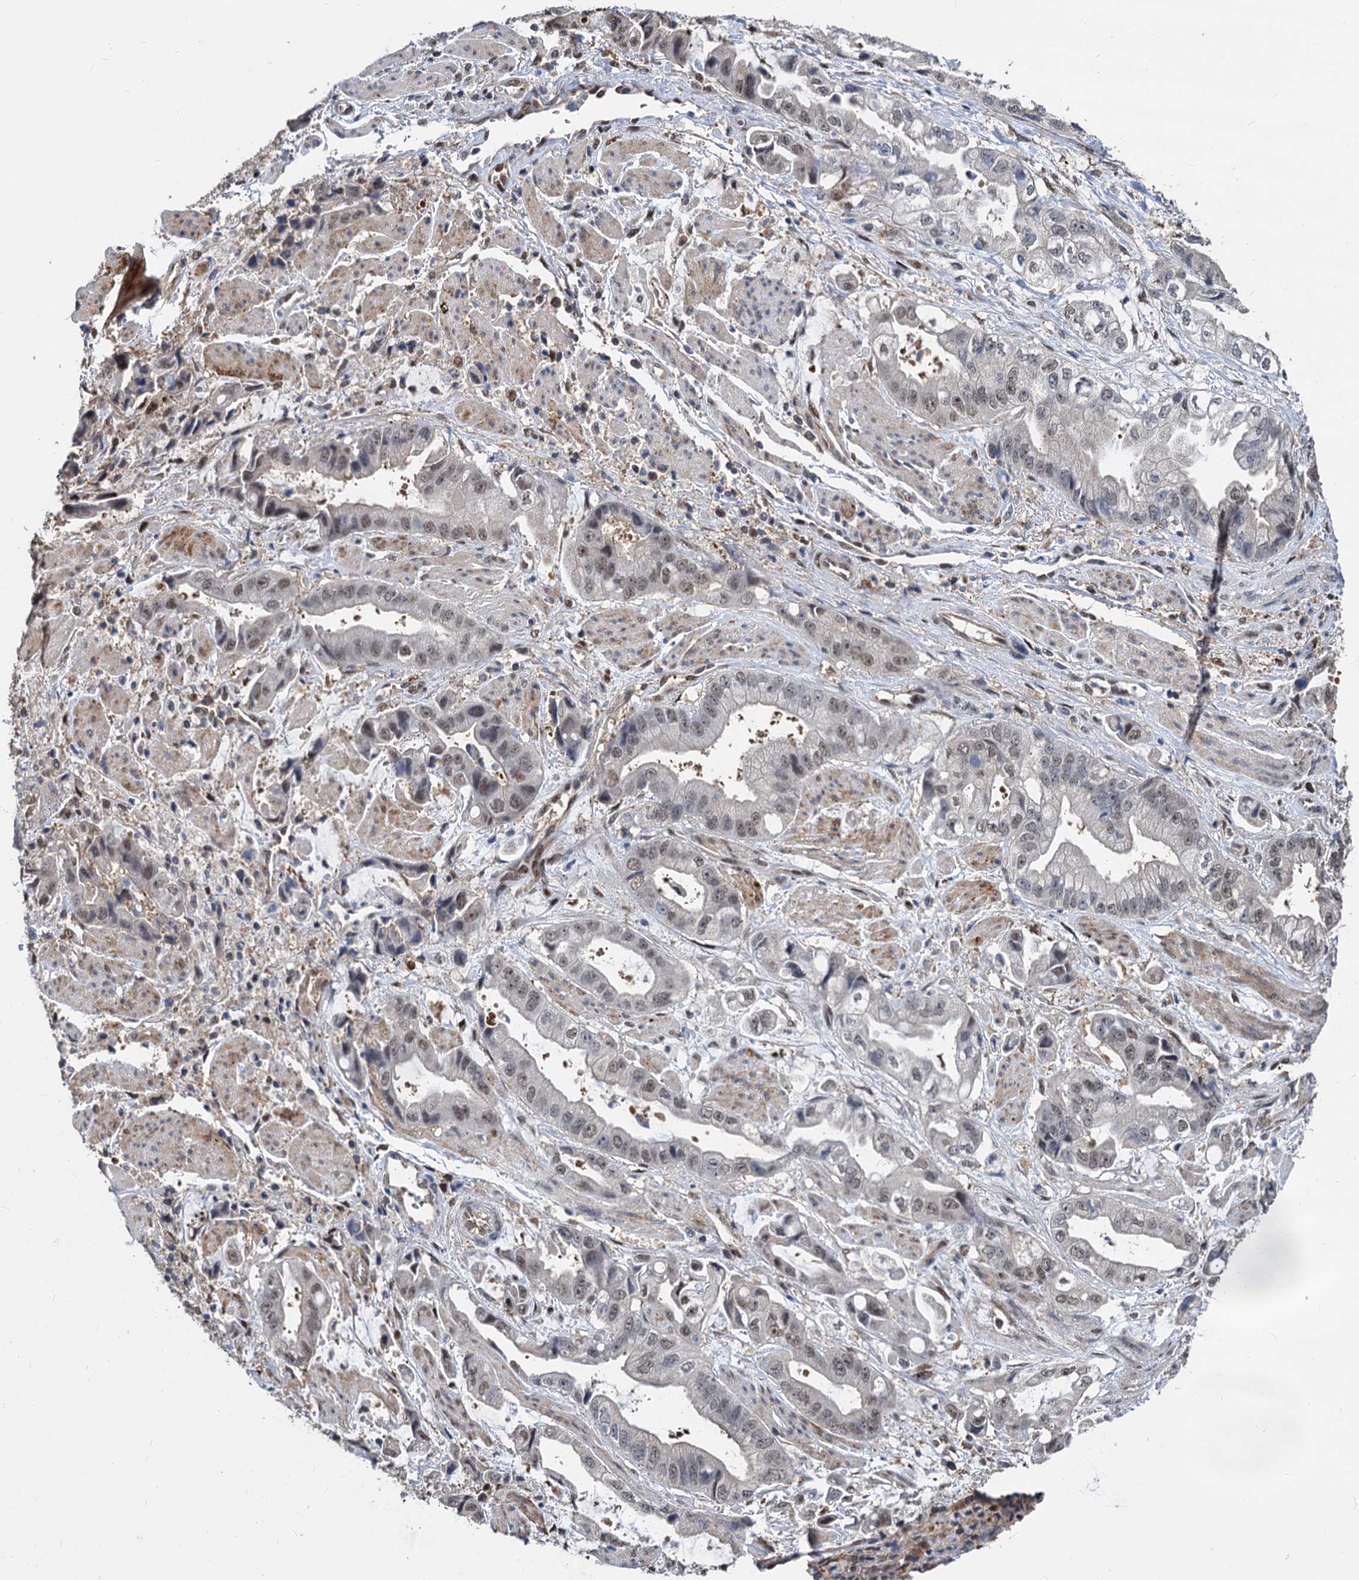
{"staining": {"intensity": "weak", "quantity": ">75%", "location": "nuclear"}, "tissue": "stomach cancer", "cell_type": "Tumor cells", "image_type": "cancer", "snomed": [{"axis": "morphology", "description": "Adenocarcinoma, NOS"}, {"axis": "topography", "description": "Stomach"}], "caption": "Stomach cancer (adenocarcinoma) stained with immunohistochemistry shows weak nuclear positivity in about >75% of tumor cells.", "gene": "PSMD4", "patient": {"sex": "male", "age": 62}}